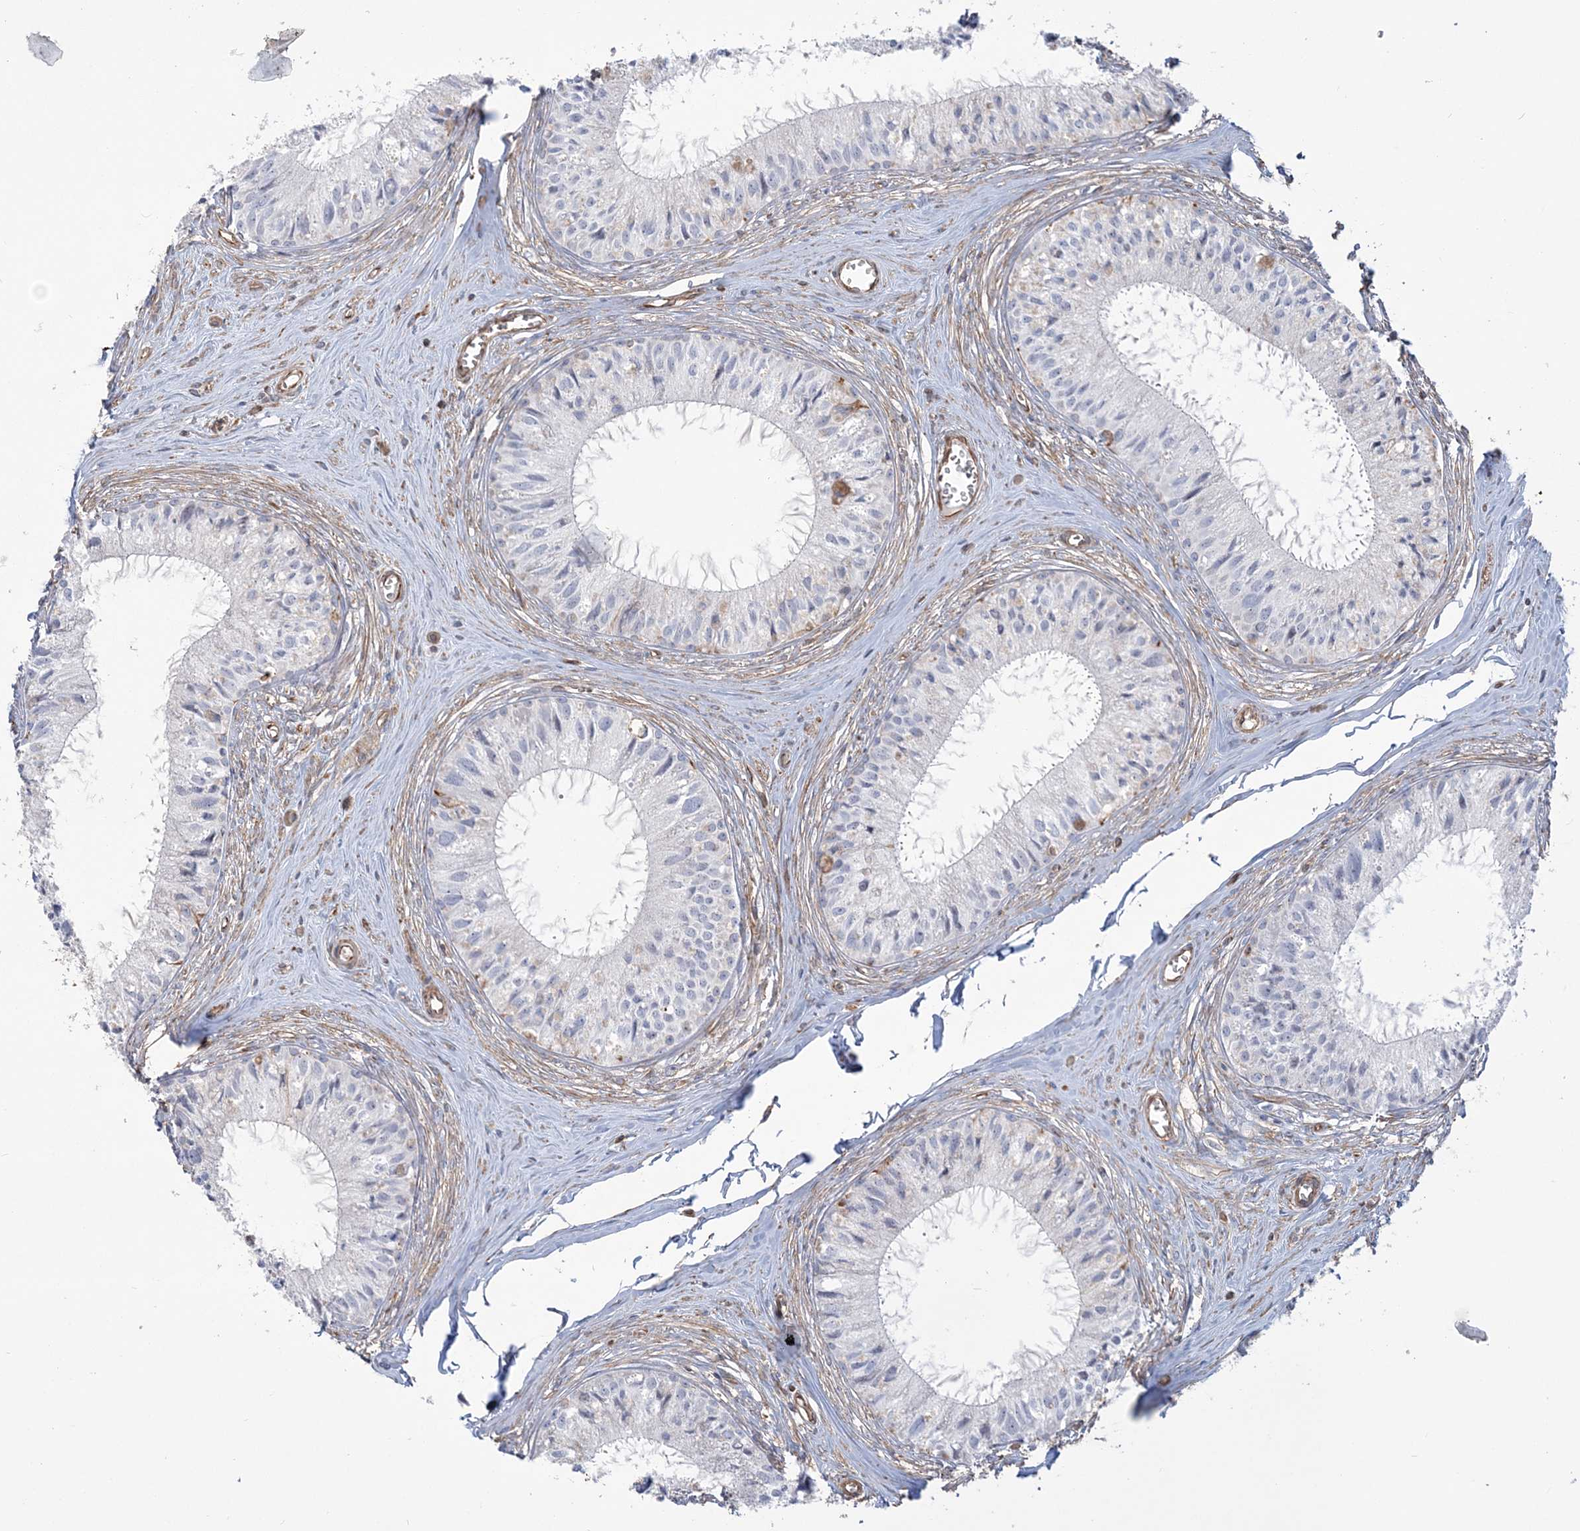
{"staining": {"intensity": "moderate", "quantity": "<25%", "location": "cytoplasmic/membranous"}, "tissue": "epididymis", "cell_type": "Glandular cells", "image_type": "normal", "snomed": [{"axis": "morphology", "description": "Normal tissue, NOS"}, {"axis": "topography", "description": "Epididymis"}], "caption": "The photomicrograph reveals immunohistochemical staining of benign epididymis. There is moderate cytoplasmic/membranous staining is identified in approximately <25% of glandular cells.", "gene": "ZNF821", "patient": {"sex": "male", "age": 36}}